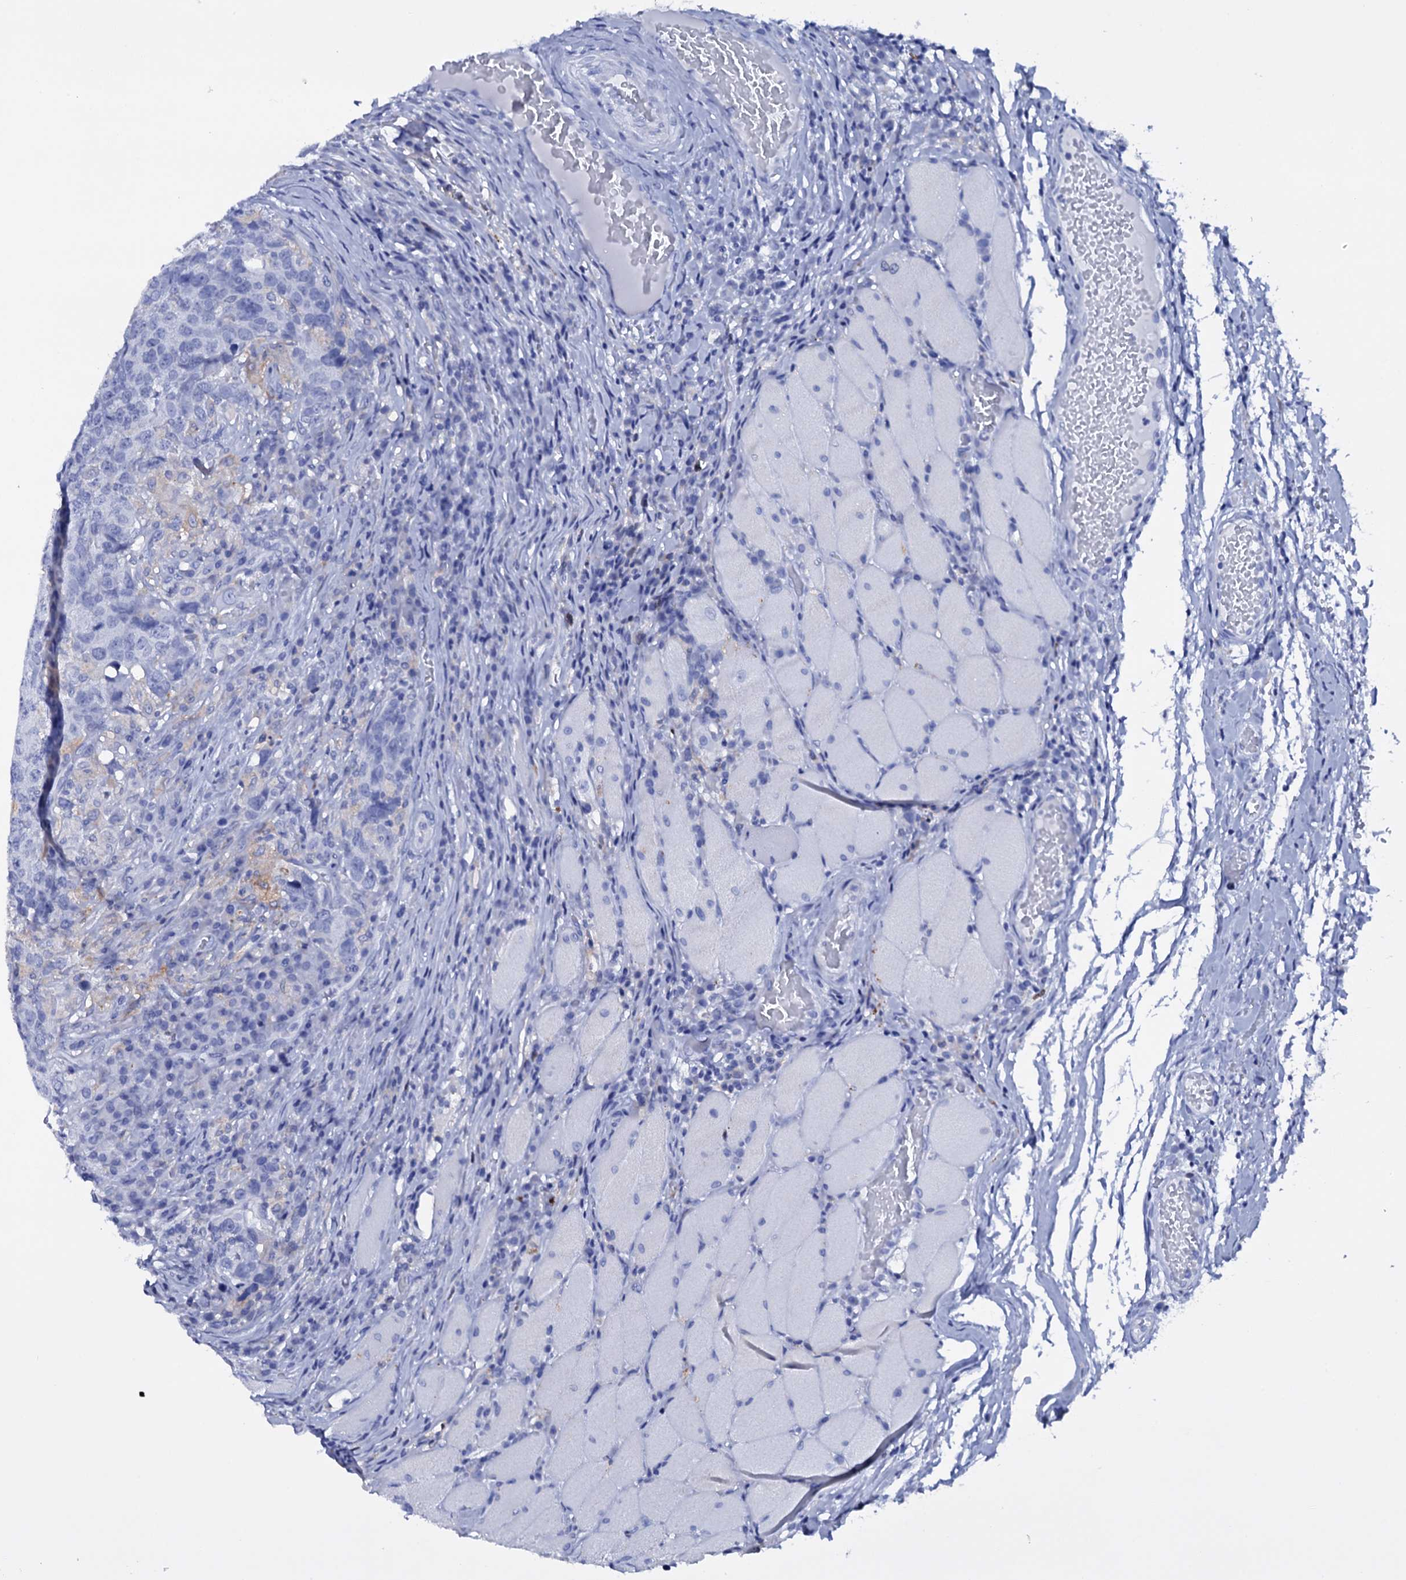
{"staining": {"intensity": "negative", "quantity": "none", "location": "none"}, "tissue": "head and neck cancer", "cell_type": "Tumor cells", "image_type": "cancer", "snomed": [{"axis": "morphology", "description": "Squamous cell carcinoma, NOS"}, {"axis": "topography", "description": "Head-Neck"}], "caption": "Immunohistochemistry photomicrograph of neoplastic tissue: human head and neck cancer stained with DAB displays no significant protein expression in tumor cells. Nuclei are stained in blue.", "gene": "ITPRID2", "patient": {"sex": "male", "age": 66}}